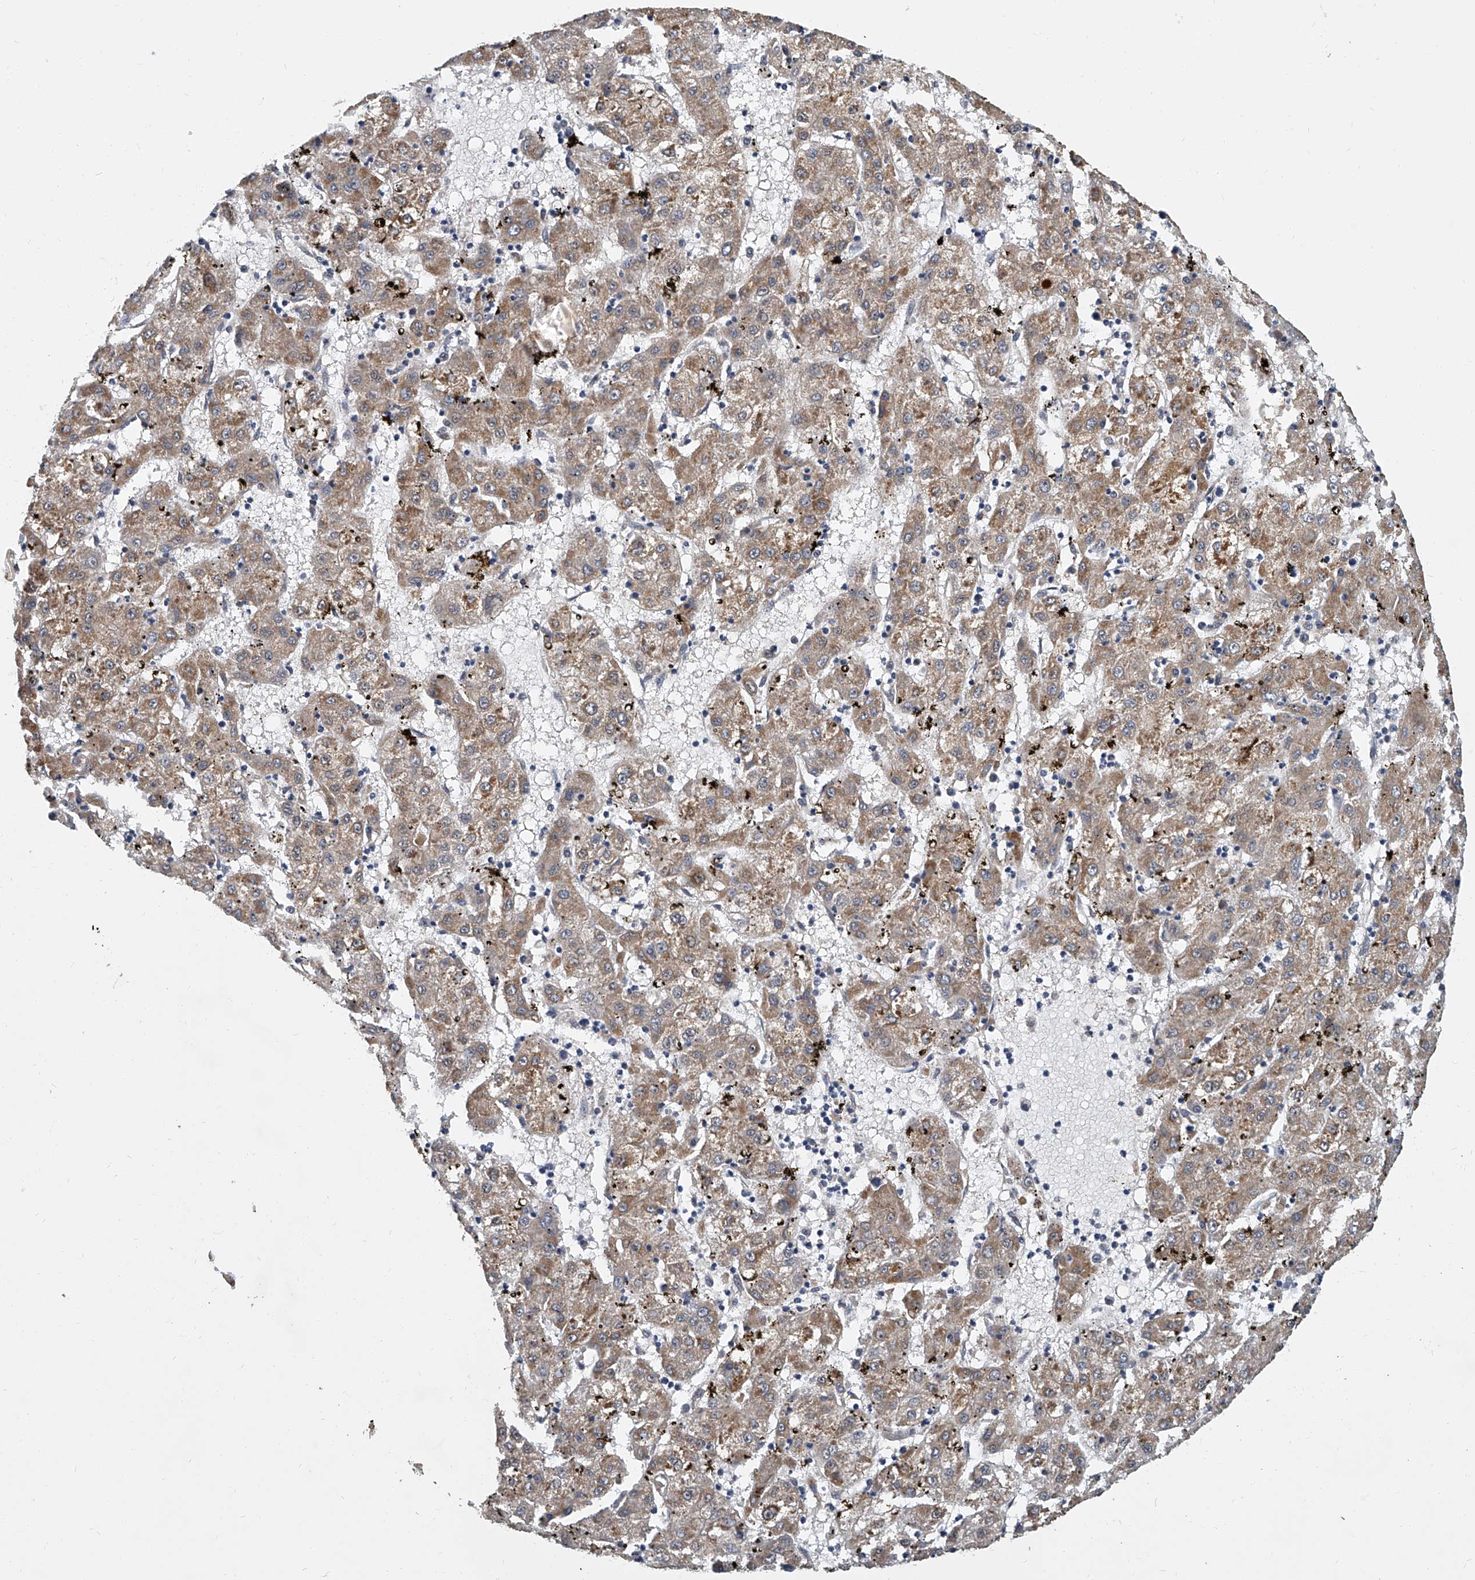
{"staining": {"intensity": "moderate", "quantity": ">75%", "location": "cytoplasmic/membranous"}, "tissue": "liver cancer", "cell_type": "Tumor cells", "image_type": "cancer", "snomed": [{"axis": "morphology", "description": "Carcinoma, Hepatocellular, NOS"}, {"axis": "topography", "description": "Liver"}], "caption": "High-magnification brightfield microscopy of liver cancer stained with DAB (brown) and counterstained with hematoxylin (blue). tumor cells exhibit moderate cytoplasmic/membranous expression is identified in approximately>75% of cells. The protein of interest is stained brown, and the nuclei are stained in blue (DAB (3,3'-diaminobenzidine) IHC with brightfield microscopy, high magnification).", "gene": "JAG2", "patient": {"sex": "male", "age": 72}}